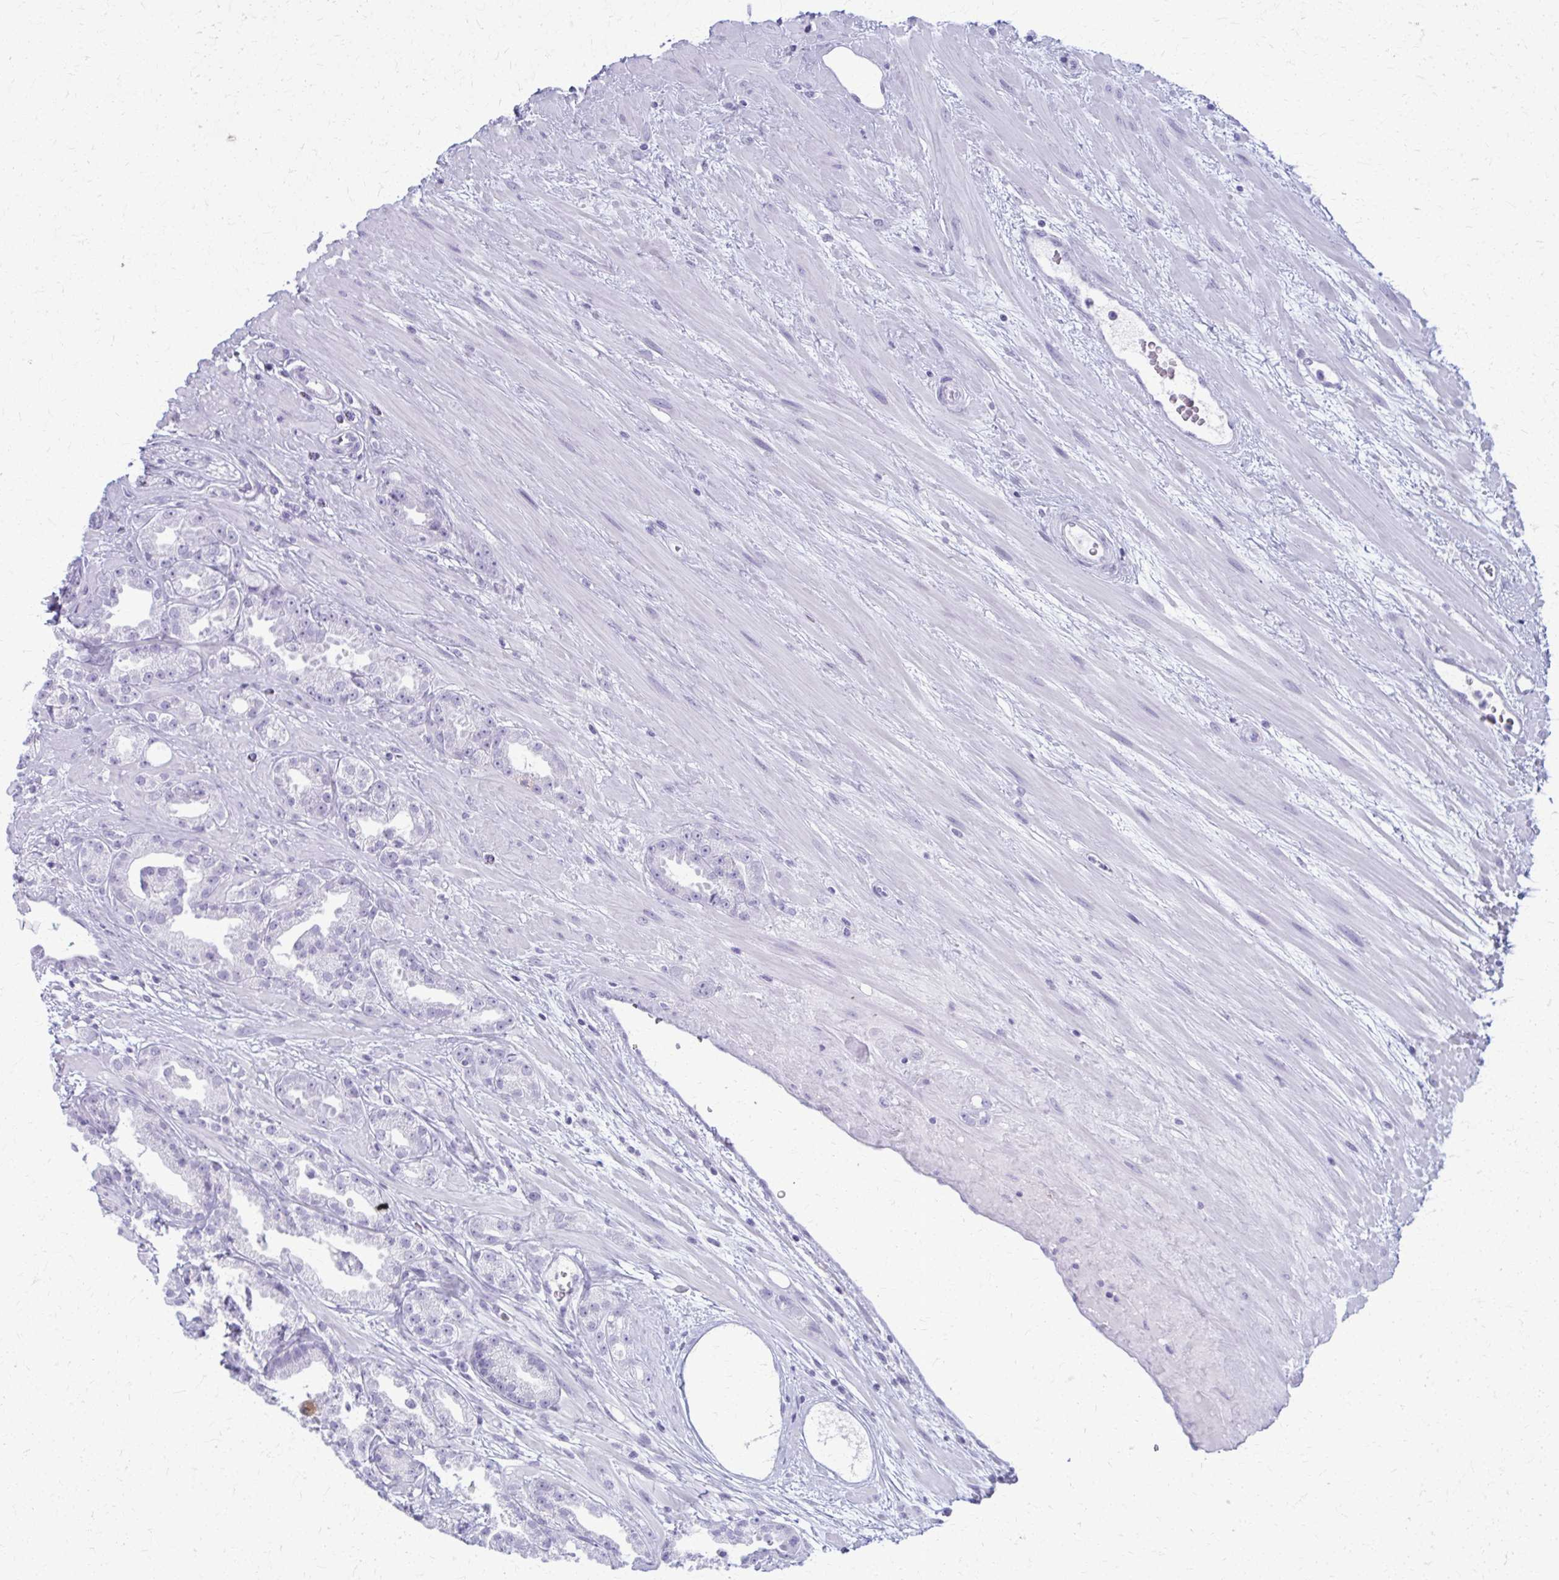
{"staining": {"intensity": "negative", "quantity": "none", "location": "none"}, "tissue": "prostate cancer", "cell_type": "Tumor cells", "image_type": "cancer", "snomed": [{"axis": "morphology", "description": "Adenocarcinoma, Low grade"}, {"axis": "topography", "description": "Prostate"}], "caption": "Prostate cancer (adenocarcinoma (low-grade)) stained for a protein using immunohistochemistry reveals no expression tumor cells.", "gene": "ACSM2B", "patient": {"sex": "male", "age": 61}}